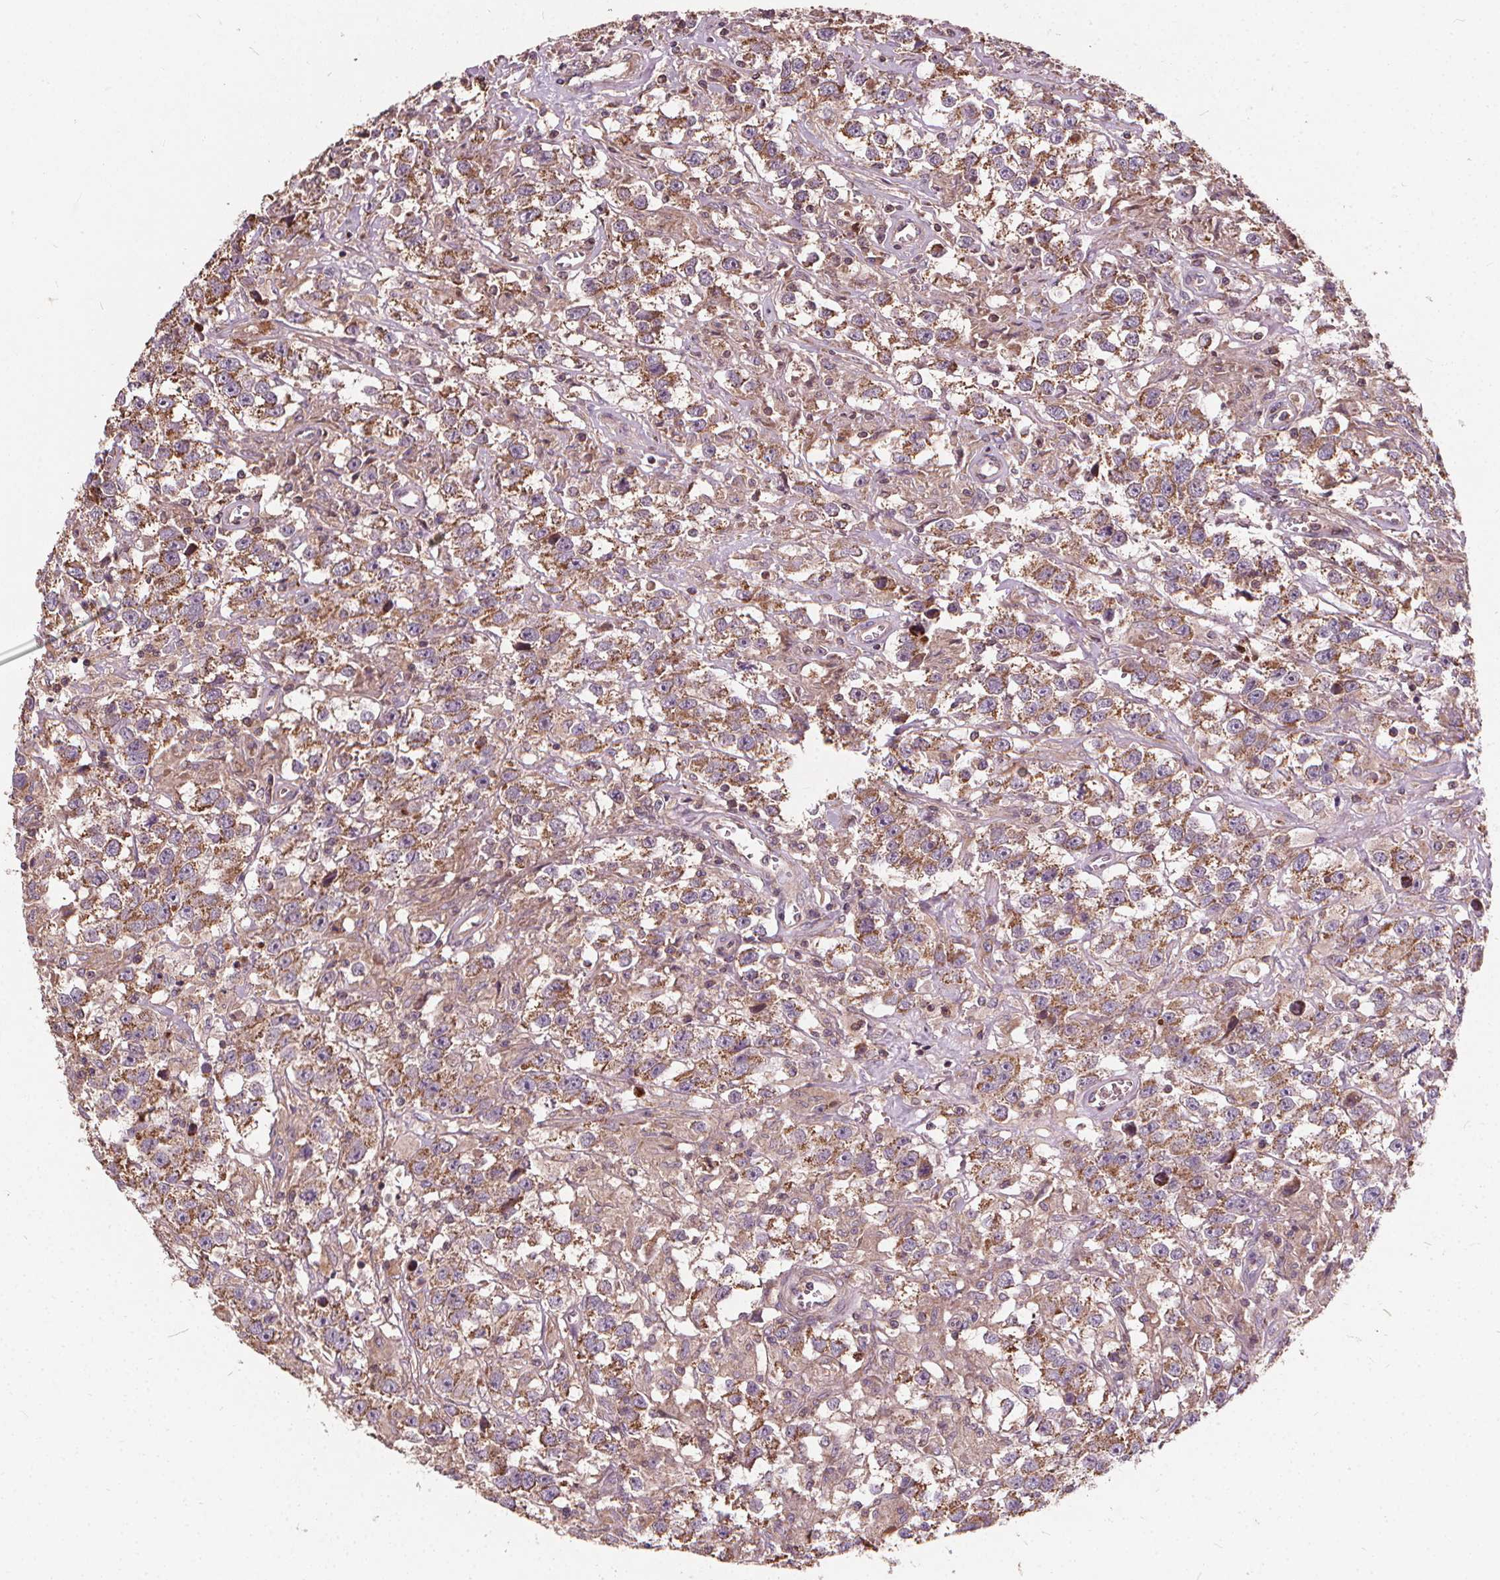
{"staining": {"intensity": "moderate", "quantity": ">75%", "location": "cytoplasmic/membranous"}, "tissue": "testis cancer", "cell_type": "Tumor cells", "image_type": "cancer", "snomed": [{"axis": "morphology", "description": "Seminoma, NOS"}, {"axis": "topography", "description": "Testis"}], "caption": "Immunohistochemistry (IHC) (DAB) staining of human seminoma (testis) demonstrates moderate cytoplasmic/membranous protein expression in approximately >75% of tumor cells.", "gene": "ORAI2", "patient": {"sex": "male", "age": 43}}